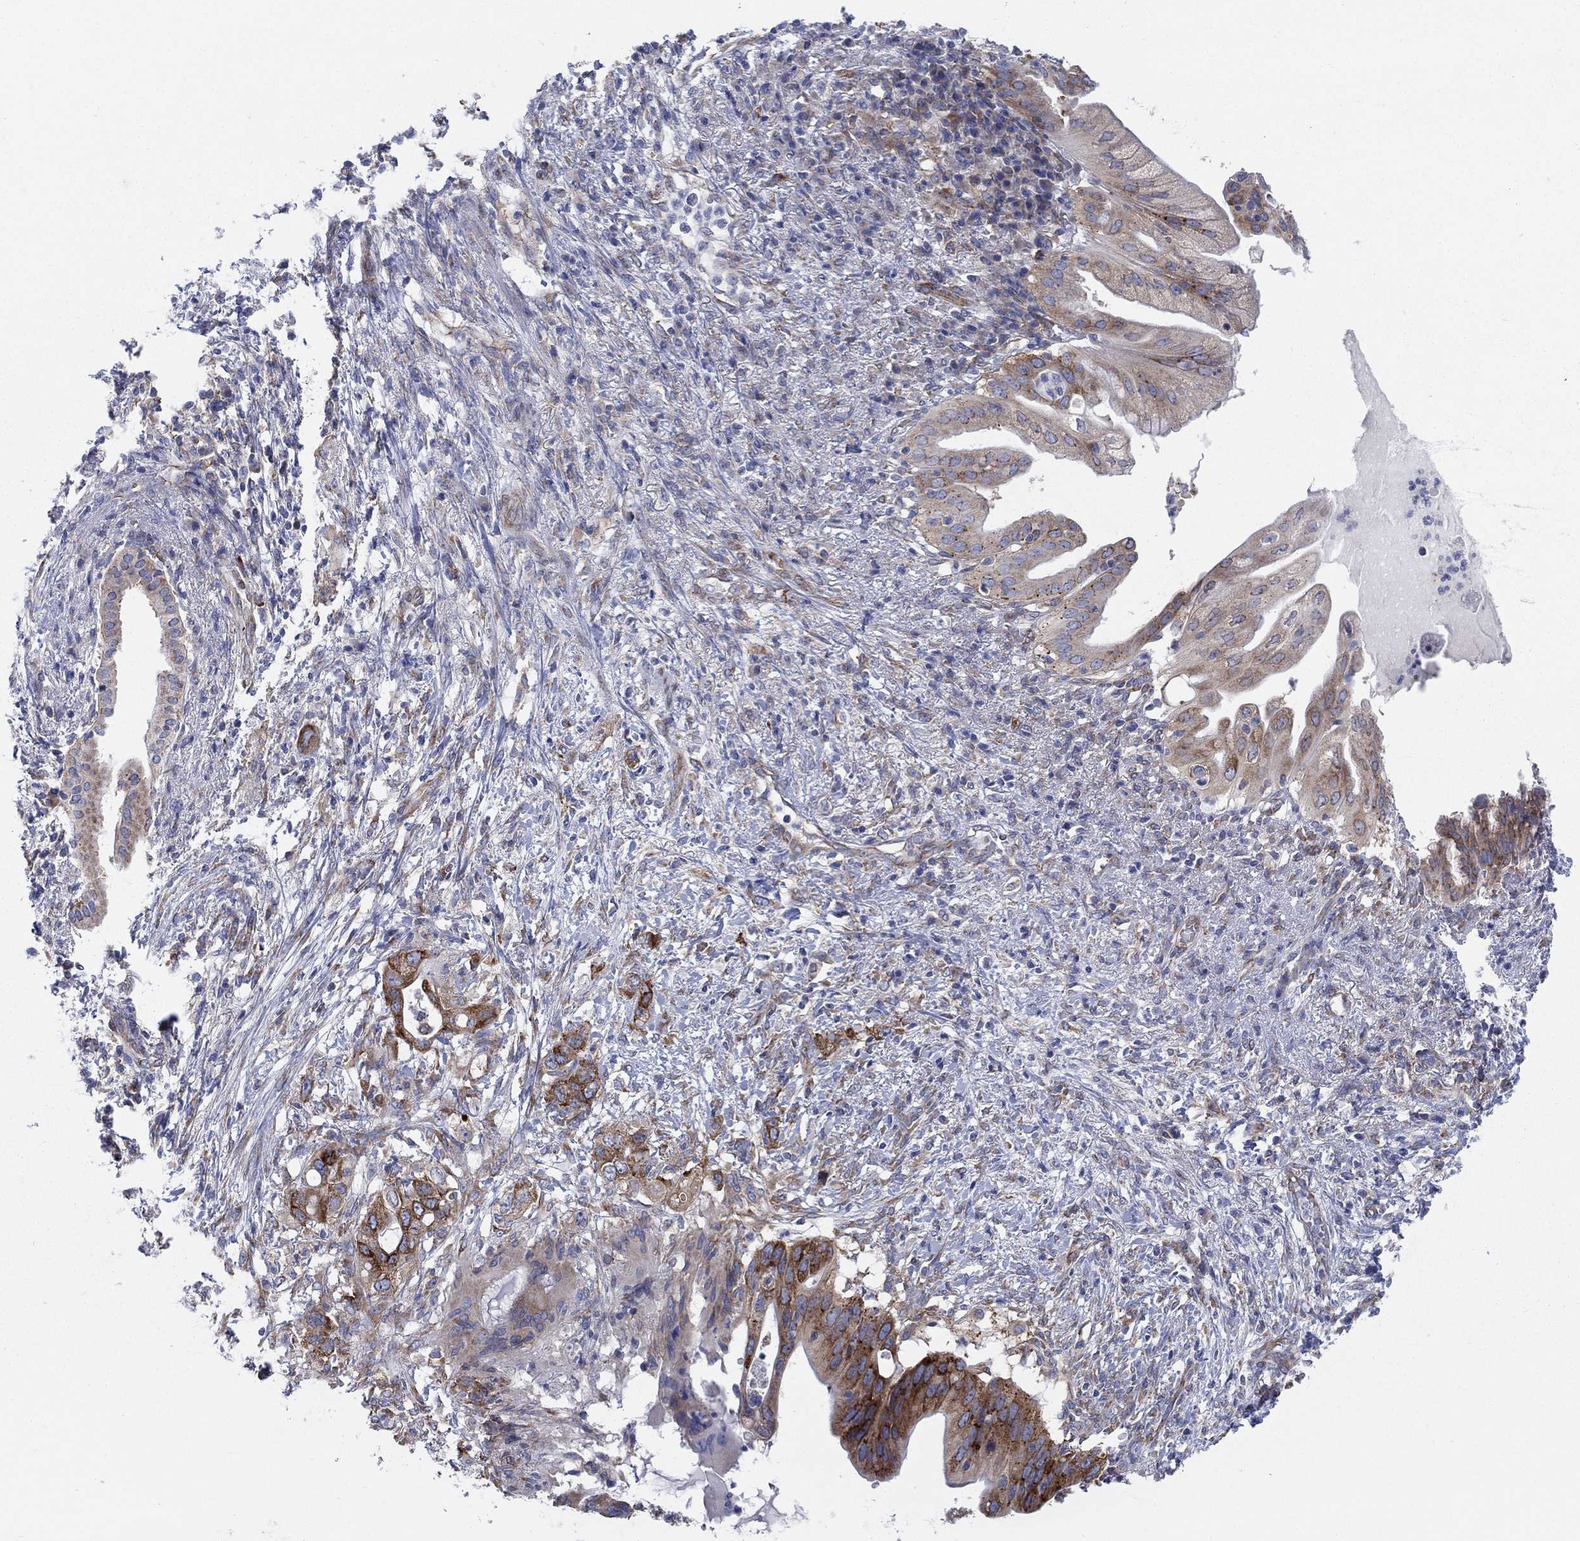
{"staining": {"intensity": "strong", "quantity": "25%-75%", "location": "cytoplasmic/membranous"}, "tissue": "pancreatic cancer", "cell_type": "Tumor cells", "image_type": "cancer", "snomed": [{"axis": "morphology", "description": "Adenocarcinoma, NOS"}, {"axis": "topography", "description": "Pancreas"}], "caption": "Strong cytoplasmic/membranous protein expression is appreciated in about 25%-75% of tumor cells in adenocarcinoma (pancreatic).", "gene": "TMEM59", "patient": {"sex": "female", "age": 72}}